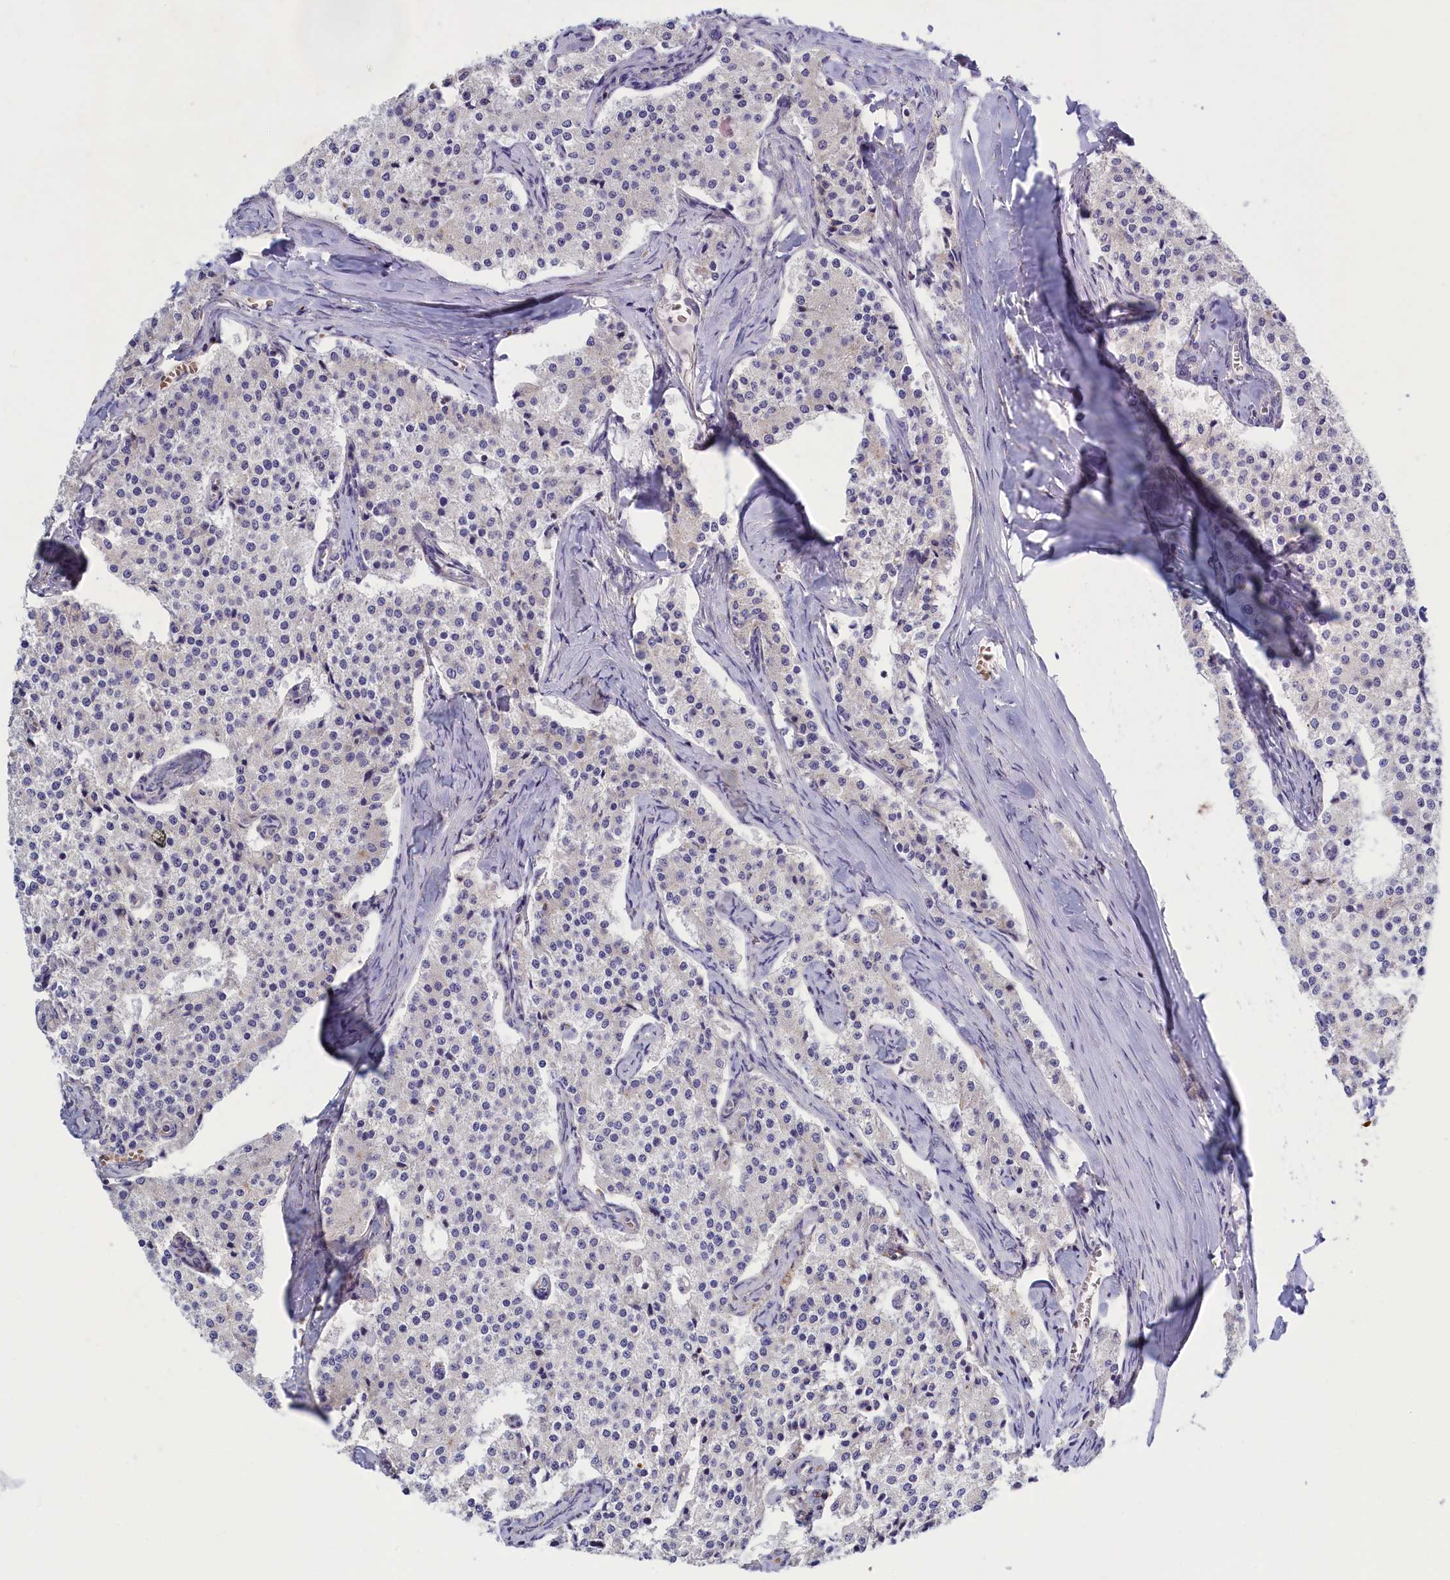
{"staining": {"intensity": "negative", "quantity": "none", "location": "none"}, "tissue": "carcinoid", "cell_type": "Tumor cells", "image_type": "cancer", "snomed": [{"axis": "morphology", "description": "Carcinoid, malignant, NOS"}, {"axis": "topography", "description": "Colon"}], "caption": "This is an immunohistochemistry (IHC) micrograph of human carcinoid. There is no positivity in tumor cells.", "gene": "HYKK", "patient": {"sex": "female", "age": 52}}